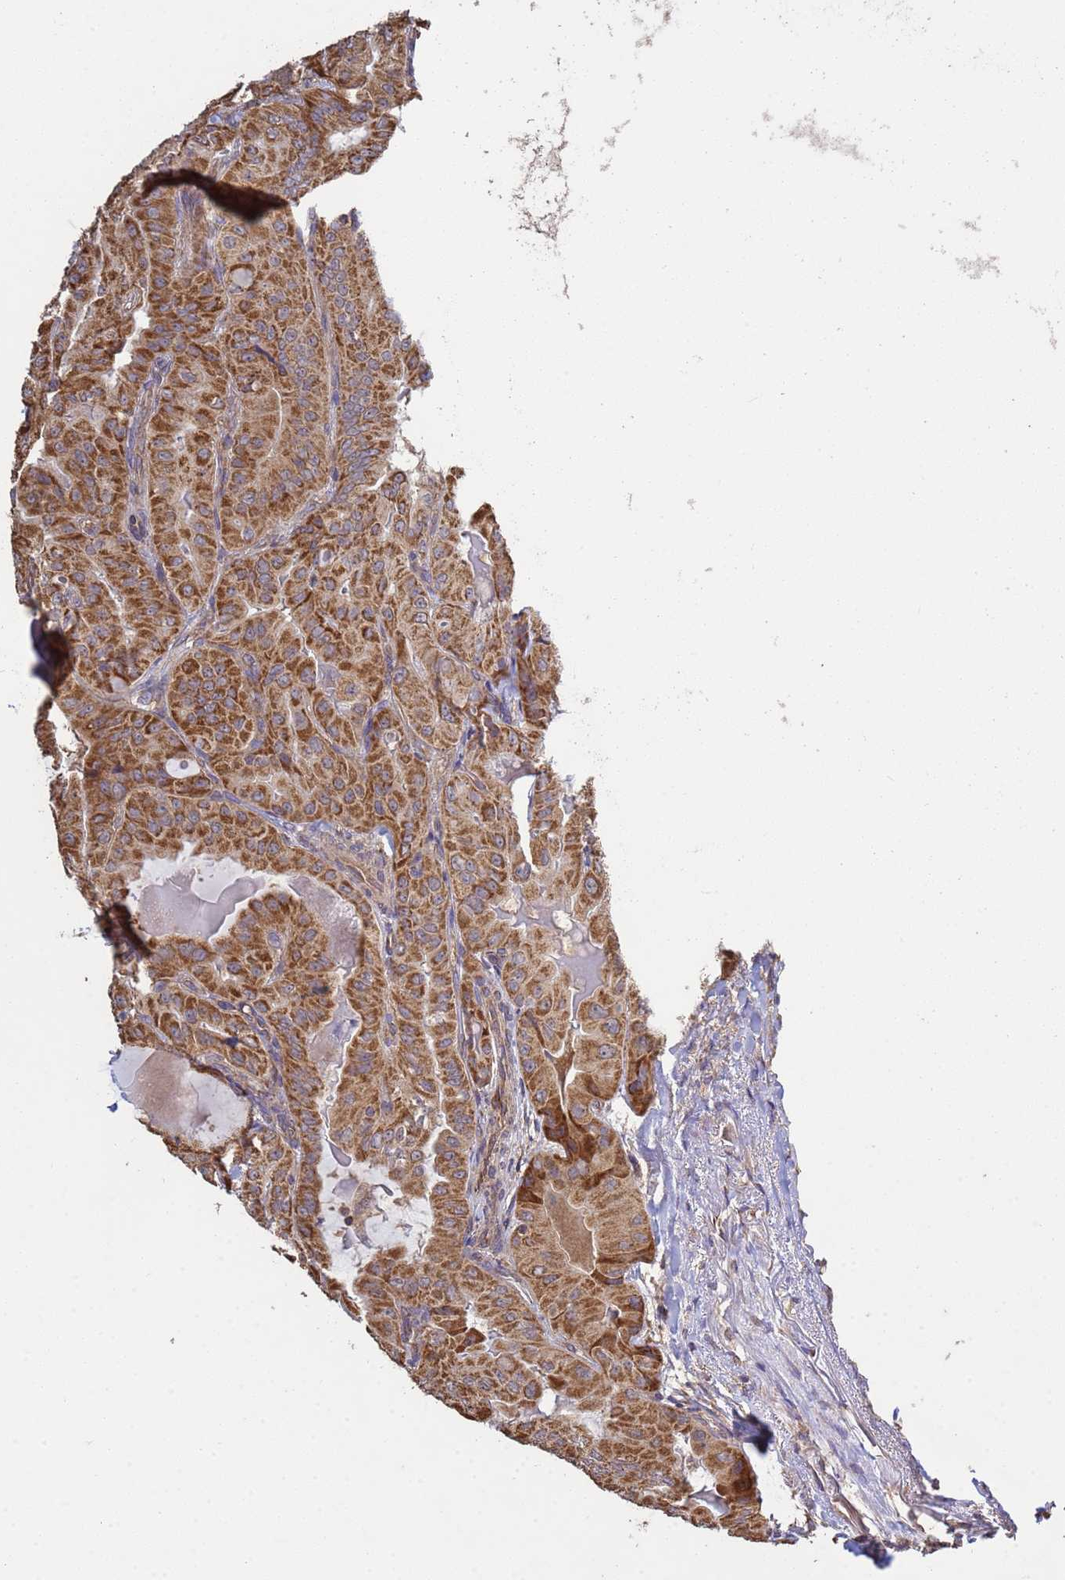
{"staining": {"intensity": "moderate", "quantity": ">75%", "location": "cytoplasmic/membranous"}, "tissue": "thyroid cancer", "cell_type": "Tumor cells", "image_type": "cancer", "snomed": [{"axis": "morphology", "description": "Papillary adenocarcinoma, NOS"}, {"axis": "topography", "description": "Thyroid gland"}], "caption": "Immunohistochemistry of human papillary adenocarcinoma (thyroid) shows medium levels of moderate cytoplasmic/membranous staining in about >75% of tumor cells. (DAB = brown stain, brightfield microscopy at high magnification).", "gene": "P2RX7", "patient": {"sex": "female", "age": 68}}